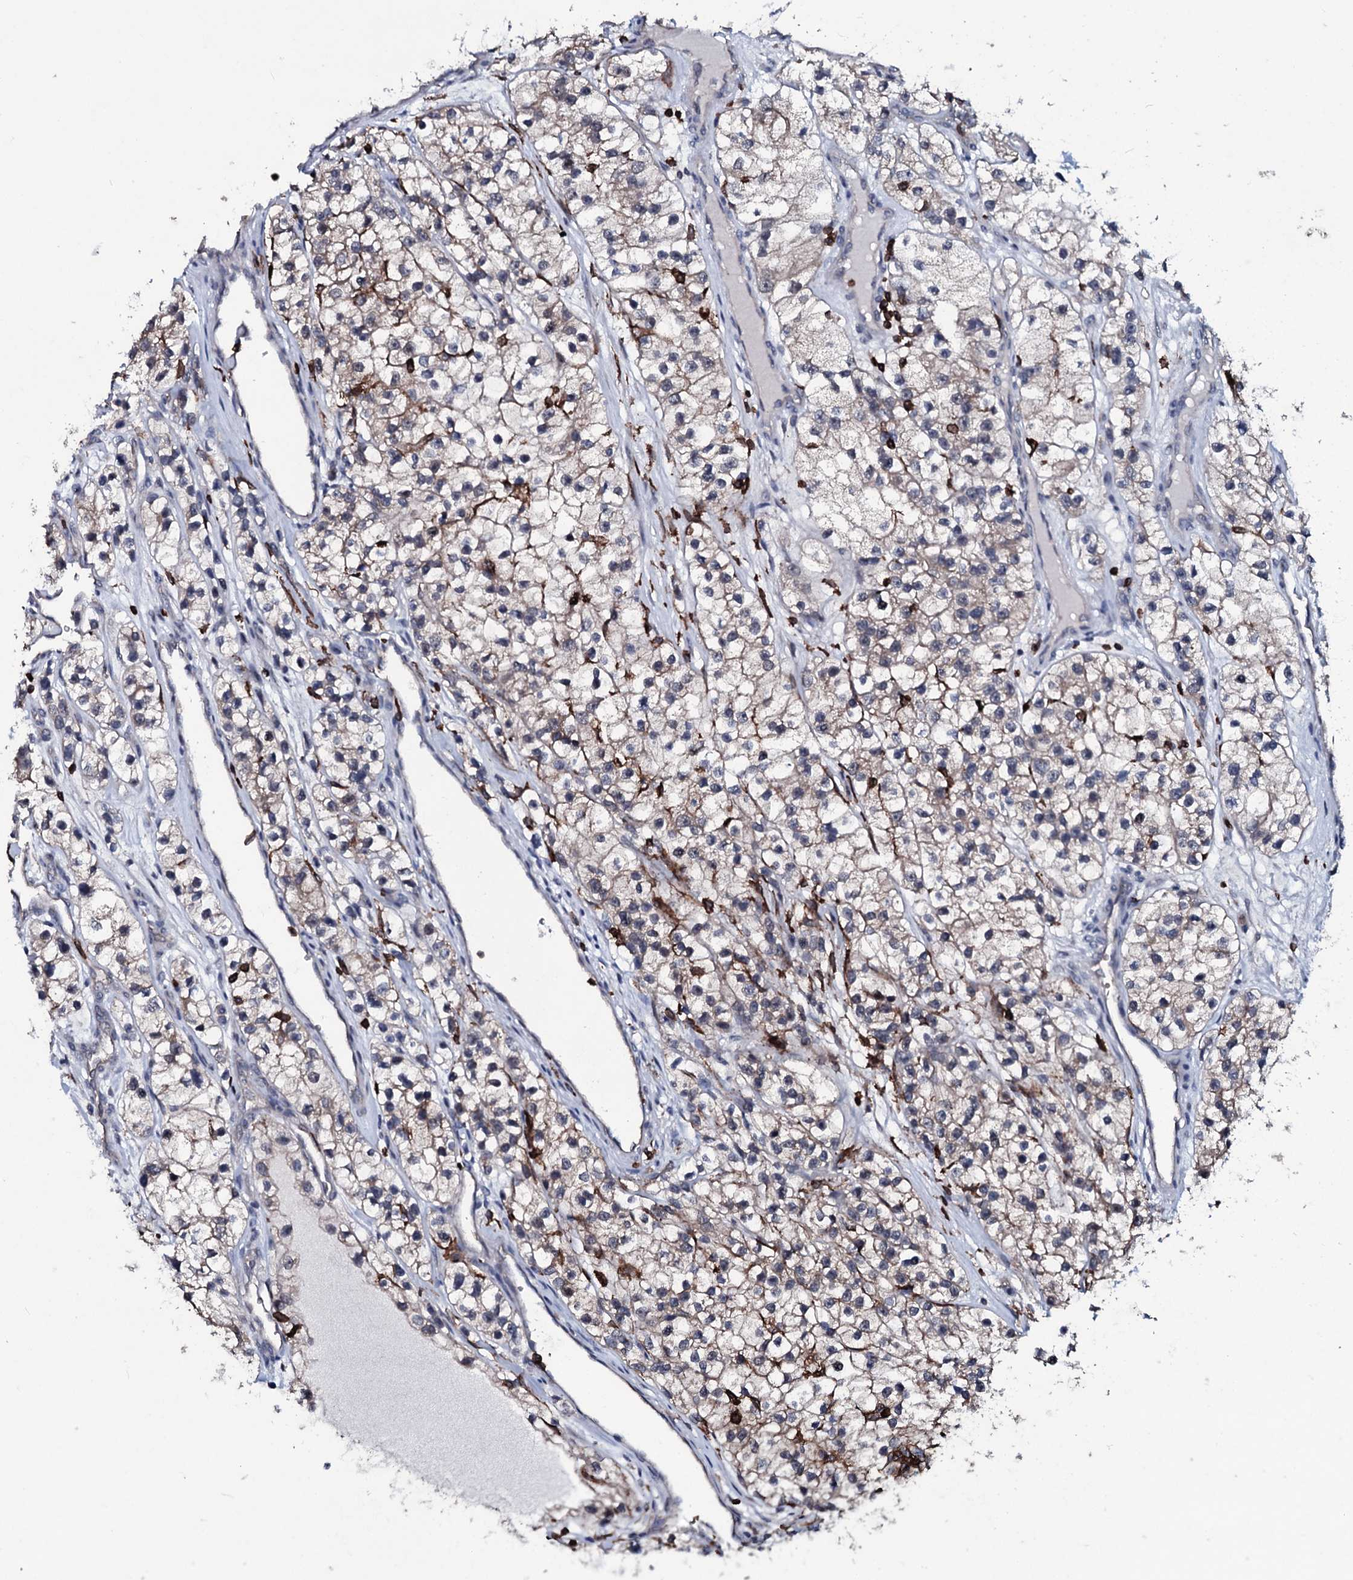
{"staining": {"intensity": "weak", "quantity": "25%-75%", "location": "cytoplasmic/membranous"}, "tissue": "renal cancer", "cell_type": "Tumor cells", "image_type": "cancer", "snomed": [{"axis": "morphology", "description": "Adenocarcinoma, NOS"}, {"axis": "topography", "description": "Kidney"}], "caption": "Human adenocarcinoma (renal) stained with a brown dye exhibits weak cytoplasmic/membranous positive expression in approximately 25%-75% of tumor cells.", "gene": "OGFOD2", "patient": {"sex": "female", "age": 57}}